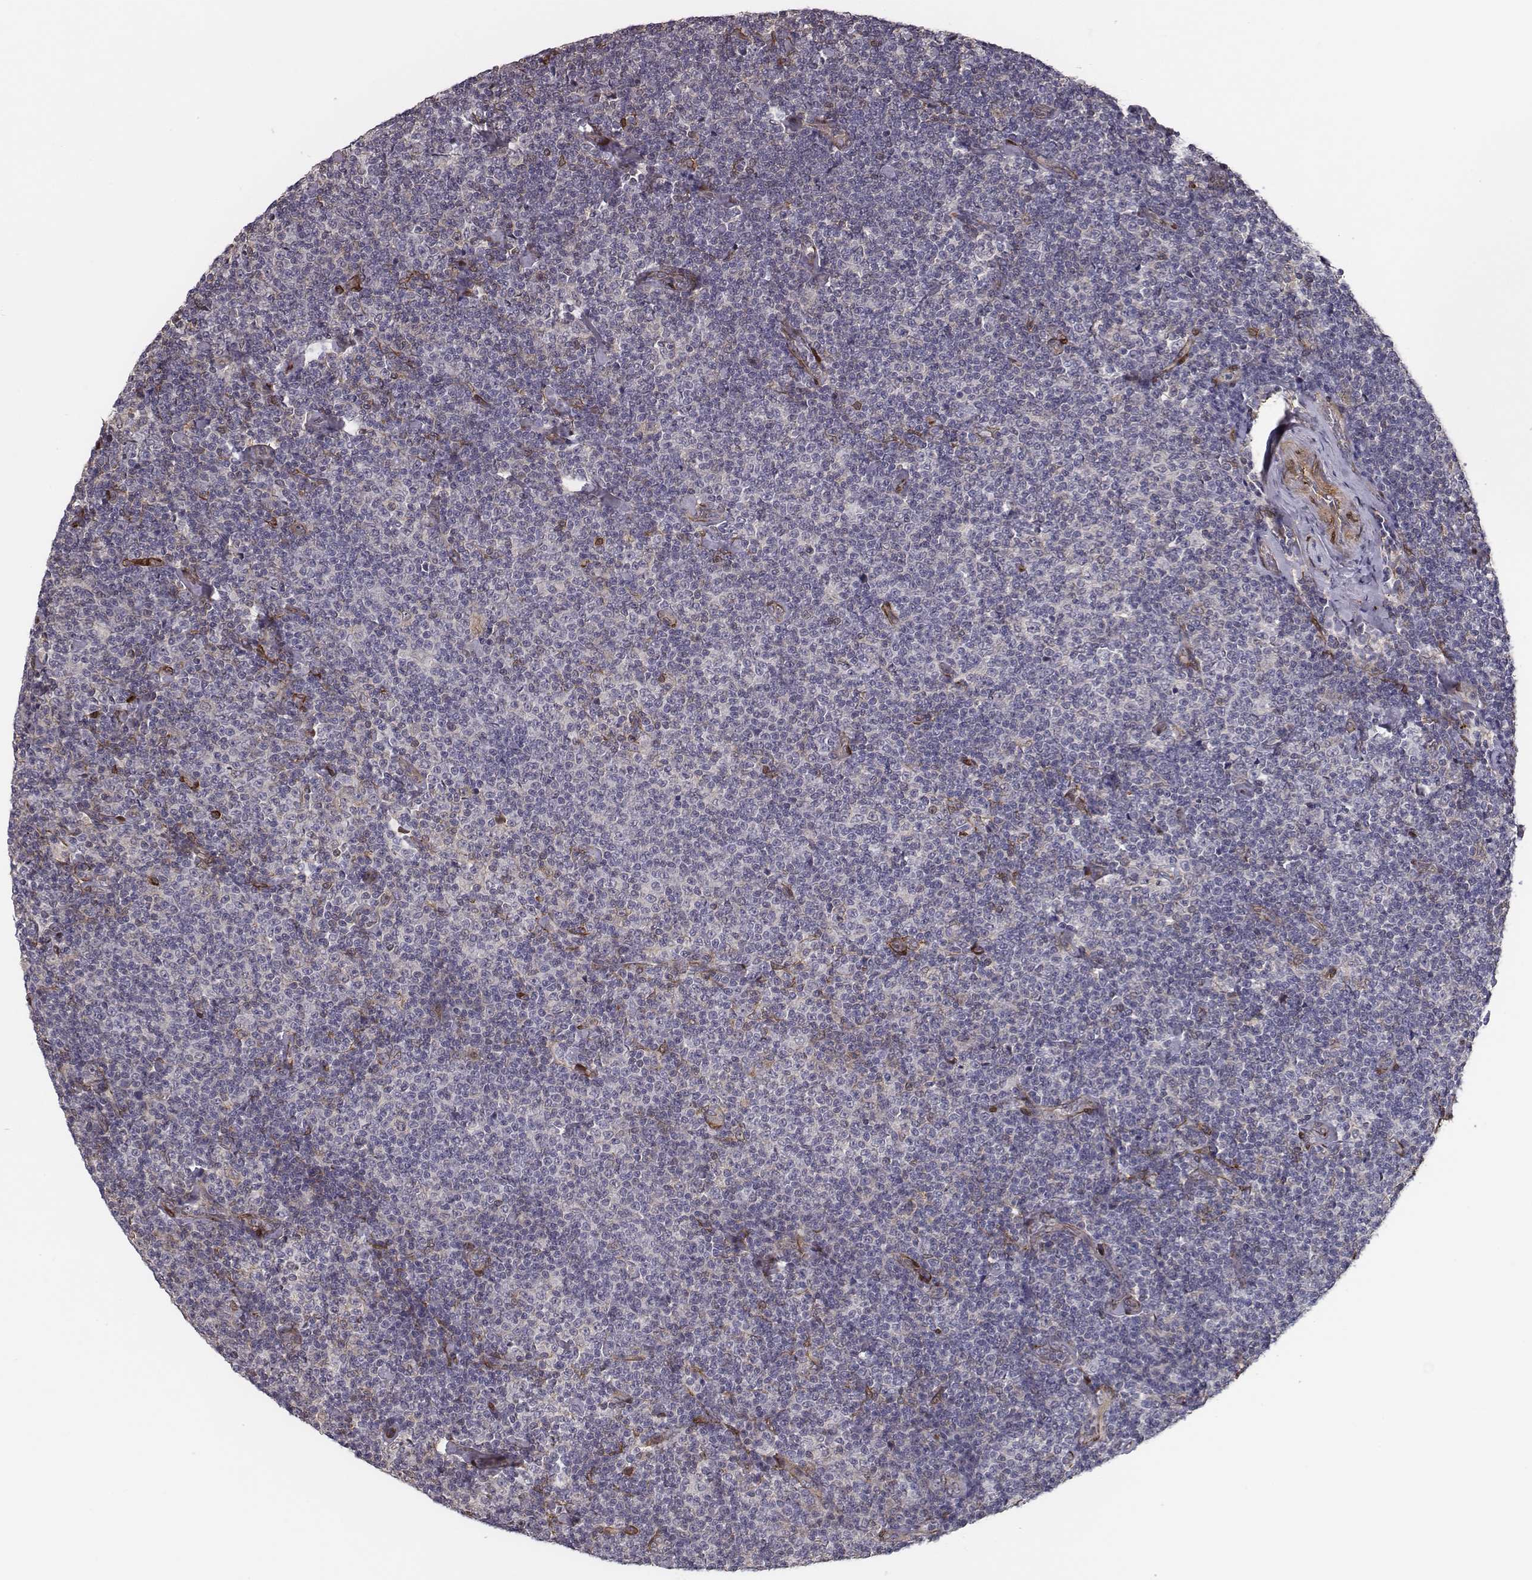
{"staining": {"intensity": "negative", "quantity": "none", "location": "none"}, "tissue": "lymphoma", "cell_type": "Tumor cells", "image_type": "cancer", "snomed": [{"axis": "morphology", "description": "Malignant lymphoma, non-Hodgkin's type, Low grade"}, {"axis": "topography", "description": "Lymph node"}], "caption": "Tumor cells show no significant protein positivity in lymphoma. Brightfield microscopy of immunohistochemistry stained with DAB (3,3'-diaminobenzidine) (brown) and hematoxylin (blue), captured at high magnification.", "gene": "ISYNA1", "patient": {"sex": "male", "age": 81}}